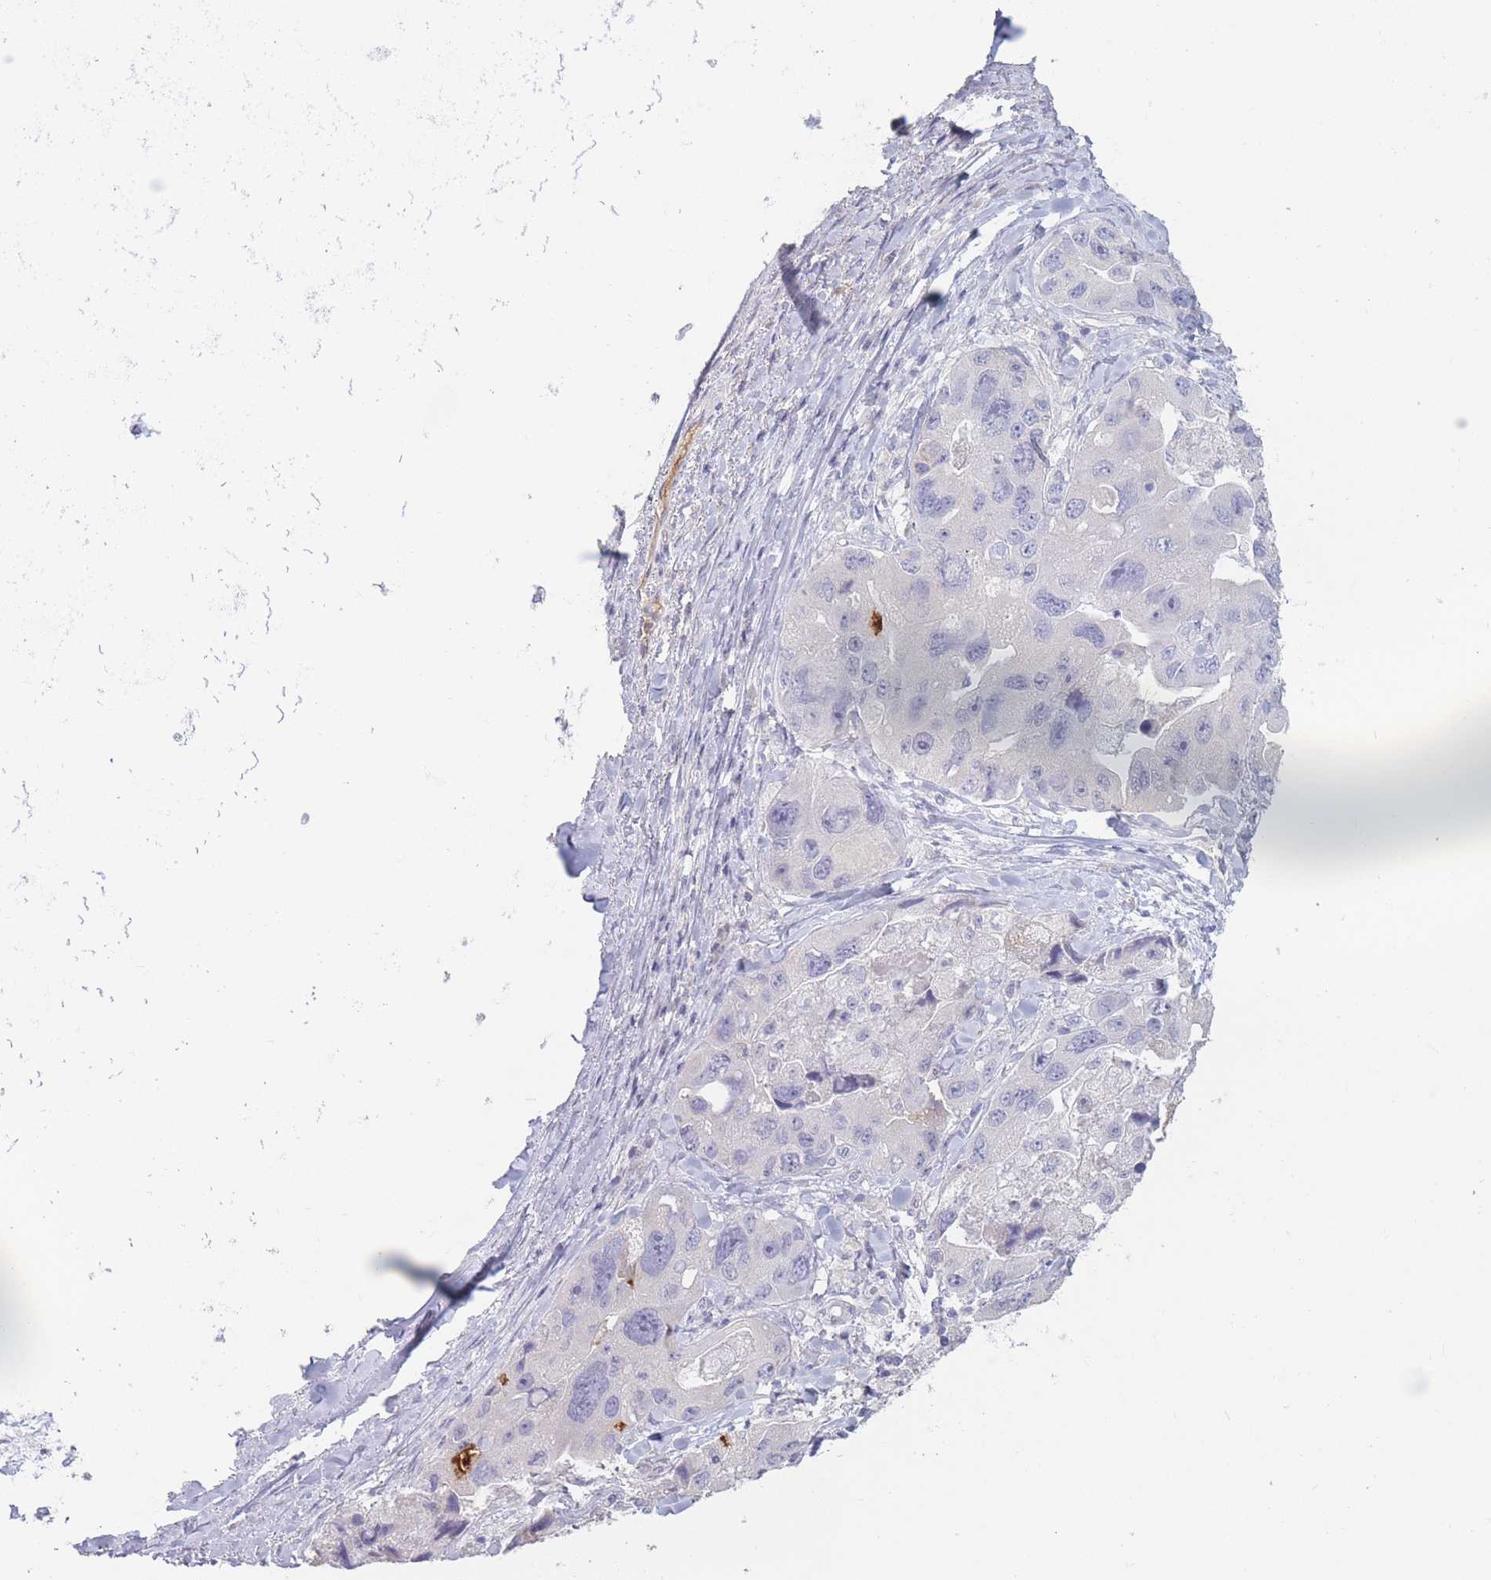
{"staining": {"intensity": "moderate", "quantity": "<25%", "location": "cytoplasmic/membranous"}, "tissue": "lung cancer", "cell_type": "Tumor cells", "image_type": "cancer", "snomed": [{"axis": "morphology", "description": "Adenocarcinoma, NOS"}, {"axis": "topography", "description": "Lung"}], "caption": "The immunohistochemical stain labels moderate cytoplasmic/membranous positivity in tumor cells of adenocarcinoma (lung) tissue.", "gene": "PRG4", "patient": {"sex": "female", "age": 54}}